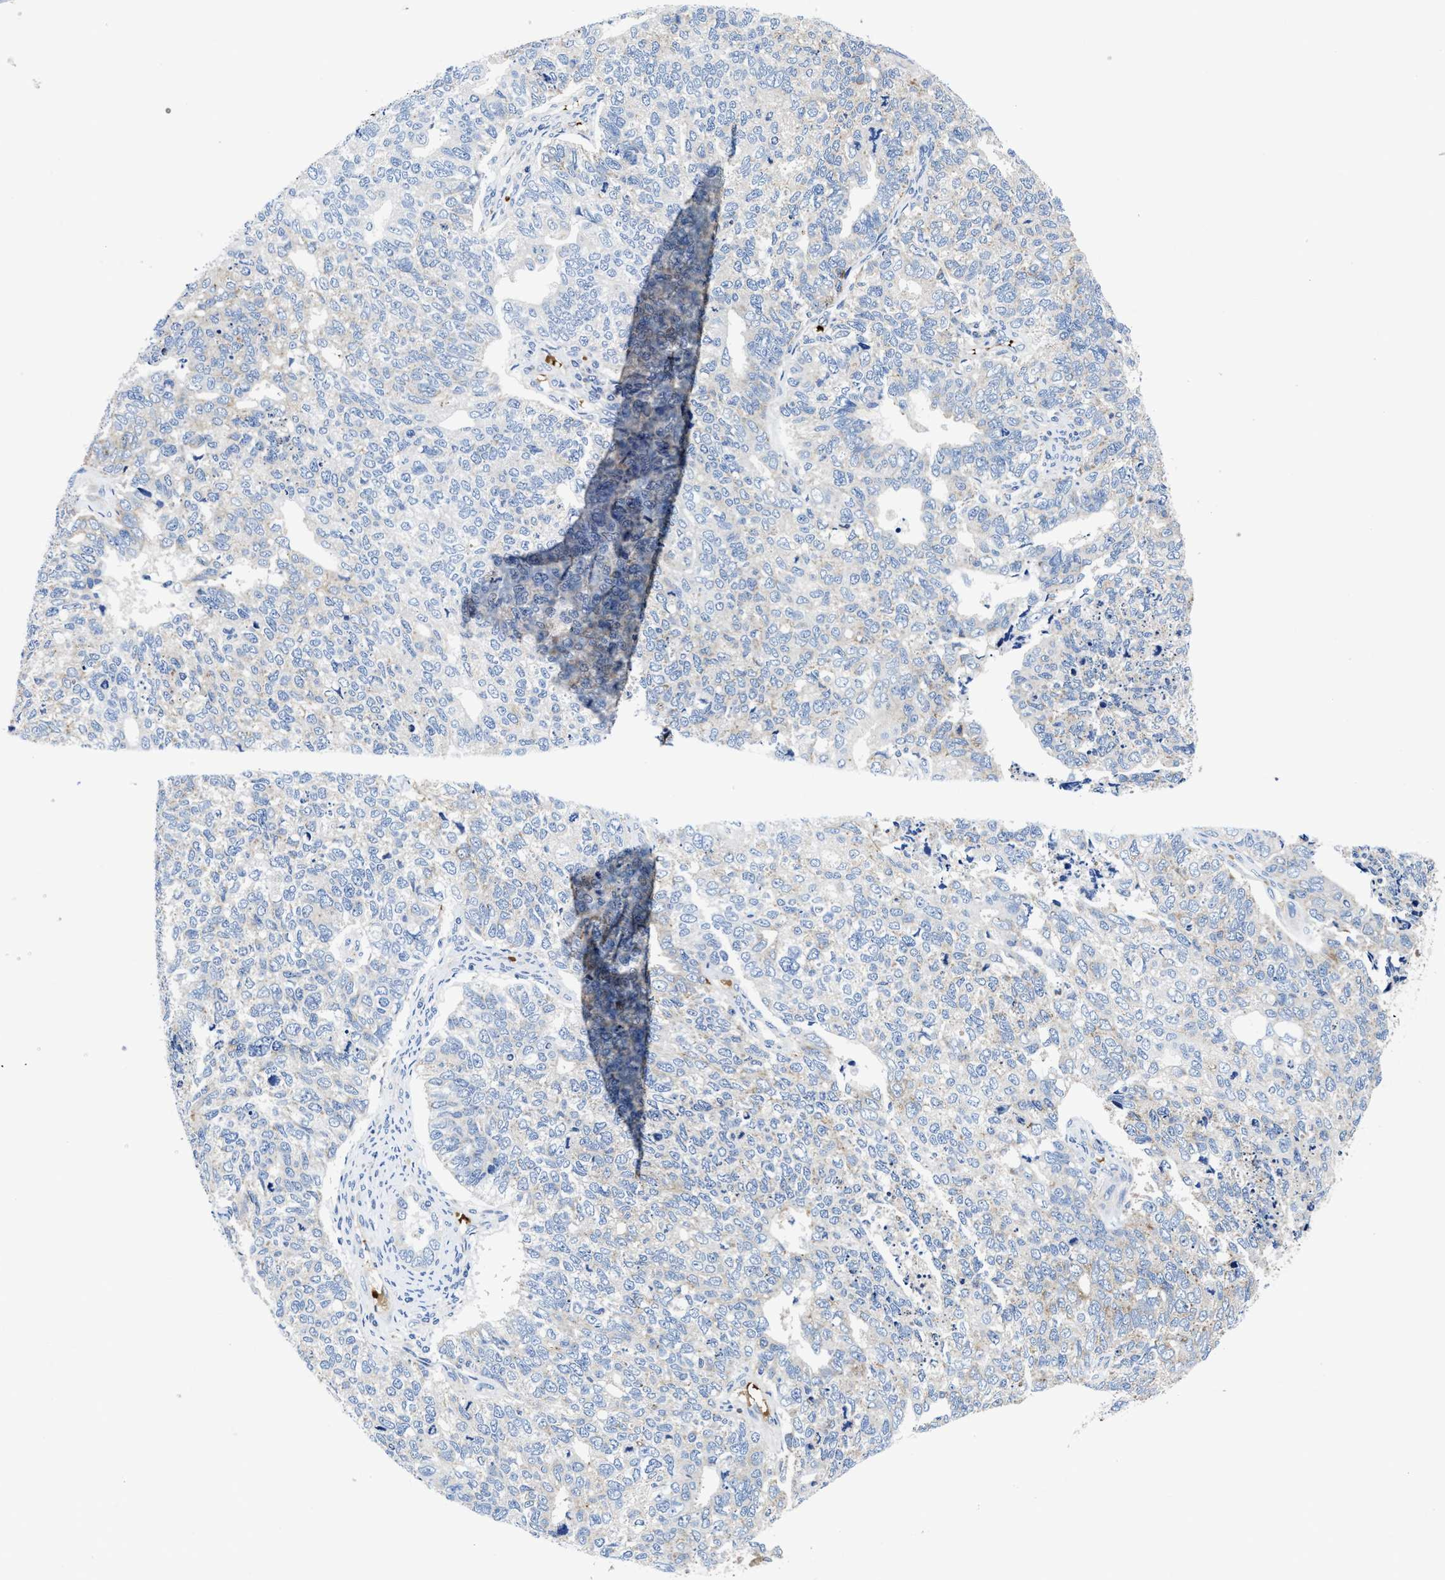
{"staining": {"intensity": "negative", "quantity": "none", "location": "none"}, "tissue": "cervical cancer", "cell_type": "Tumor cells", "image_type": "cancer", "snomed": [{"axis": "morphology", "description": "Squamous cell carcinoma, NOS"}, {"axis": "topography", "description": "Cervix"}], "caption": "Cervical cancer (squamous cell carcinoma) was stained to show a protein in brown. There is no significant expression in tumor cells.", "gene": "PHLPP1", "patient": {"sex": "female", "age": 63}}